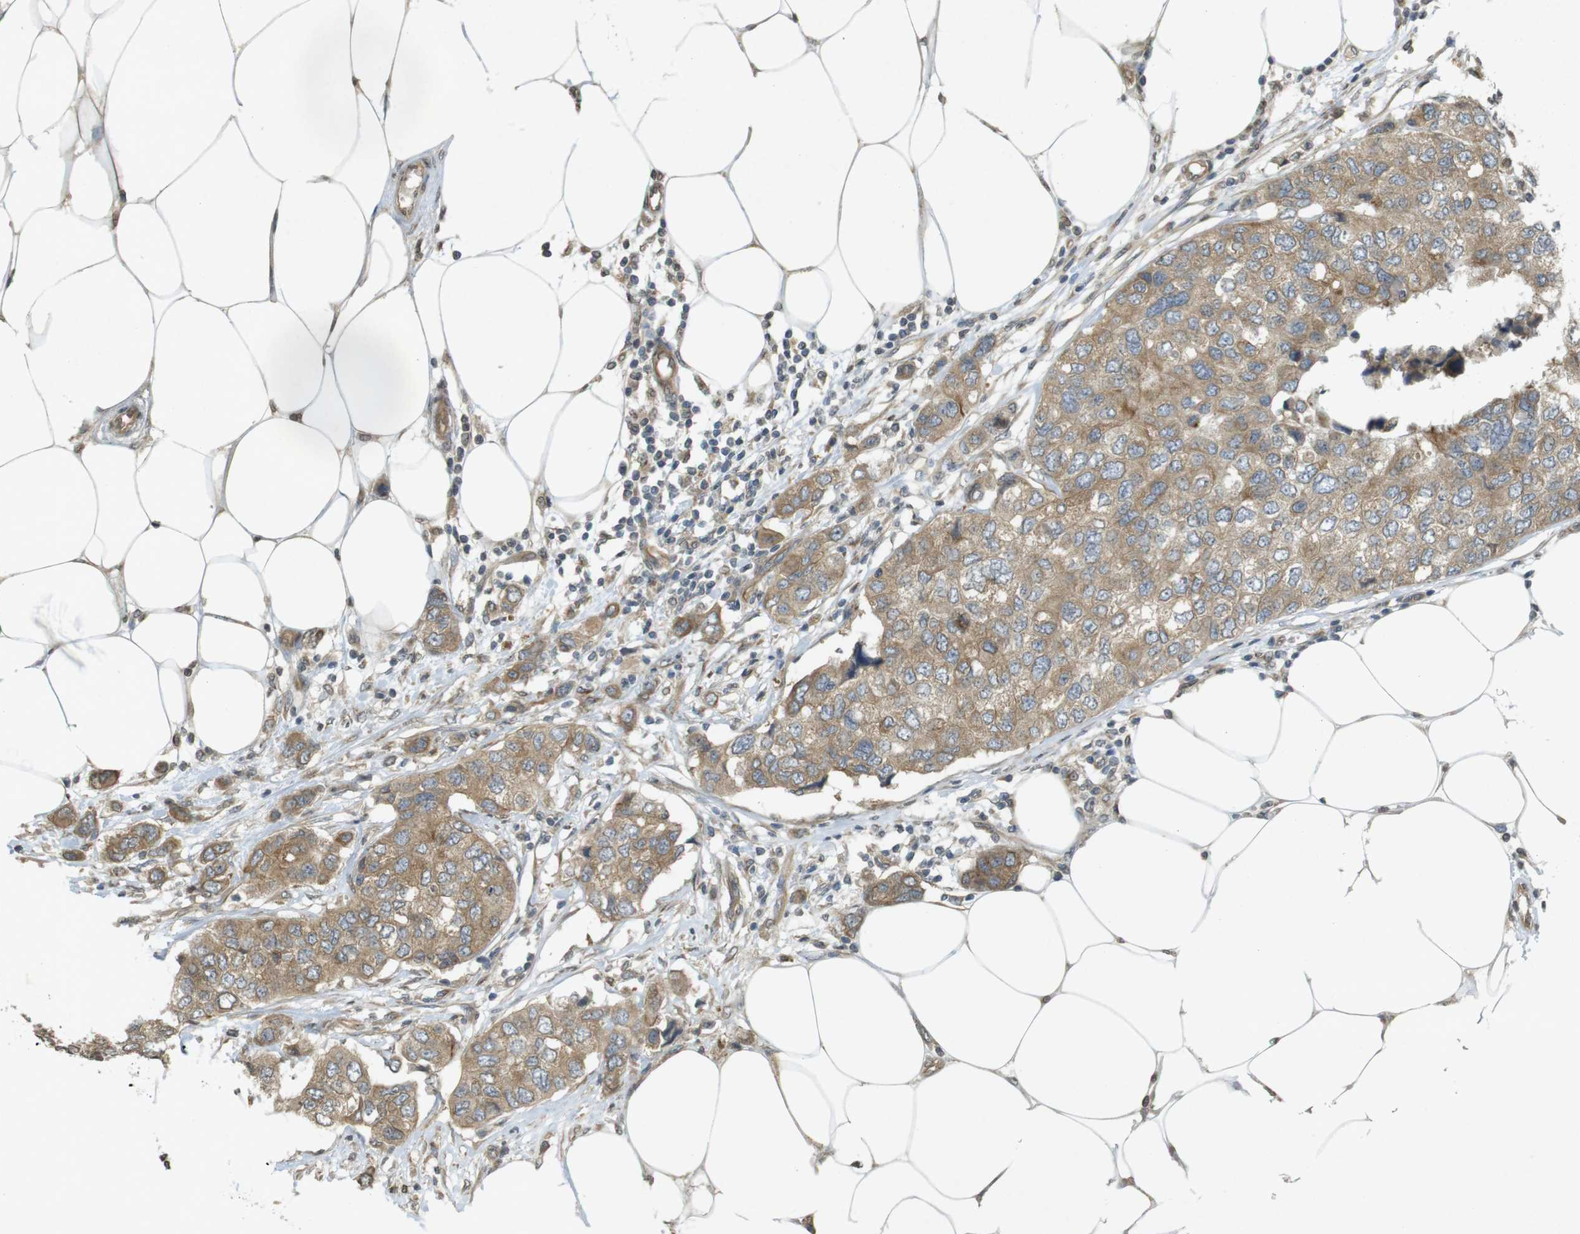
{"staining": {"intensity": "moderate", "quantity": ">75%", "location": "cytoplasmic/membranous"}, "tissue": "breast cancer", "cell_type": "Tumor cells", "image_type": "cancer", "snomed": [{"axis": "morphology", "description": "Duct carcinoma"}, {"axis": "topography", "description": "Breast"}], "caption": "A brown stain highlights moderate cytoplasmic/membranous staining of a protein in invasive ductal carcinoma (breast) tumor cells.", "gene": "KIF5B", "patient": {"sex": "female", "age": 50}}